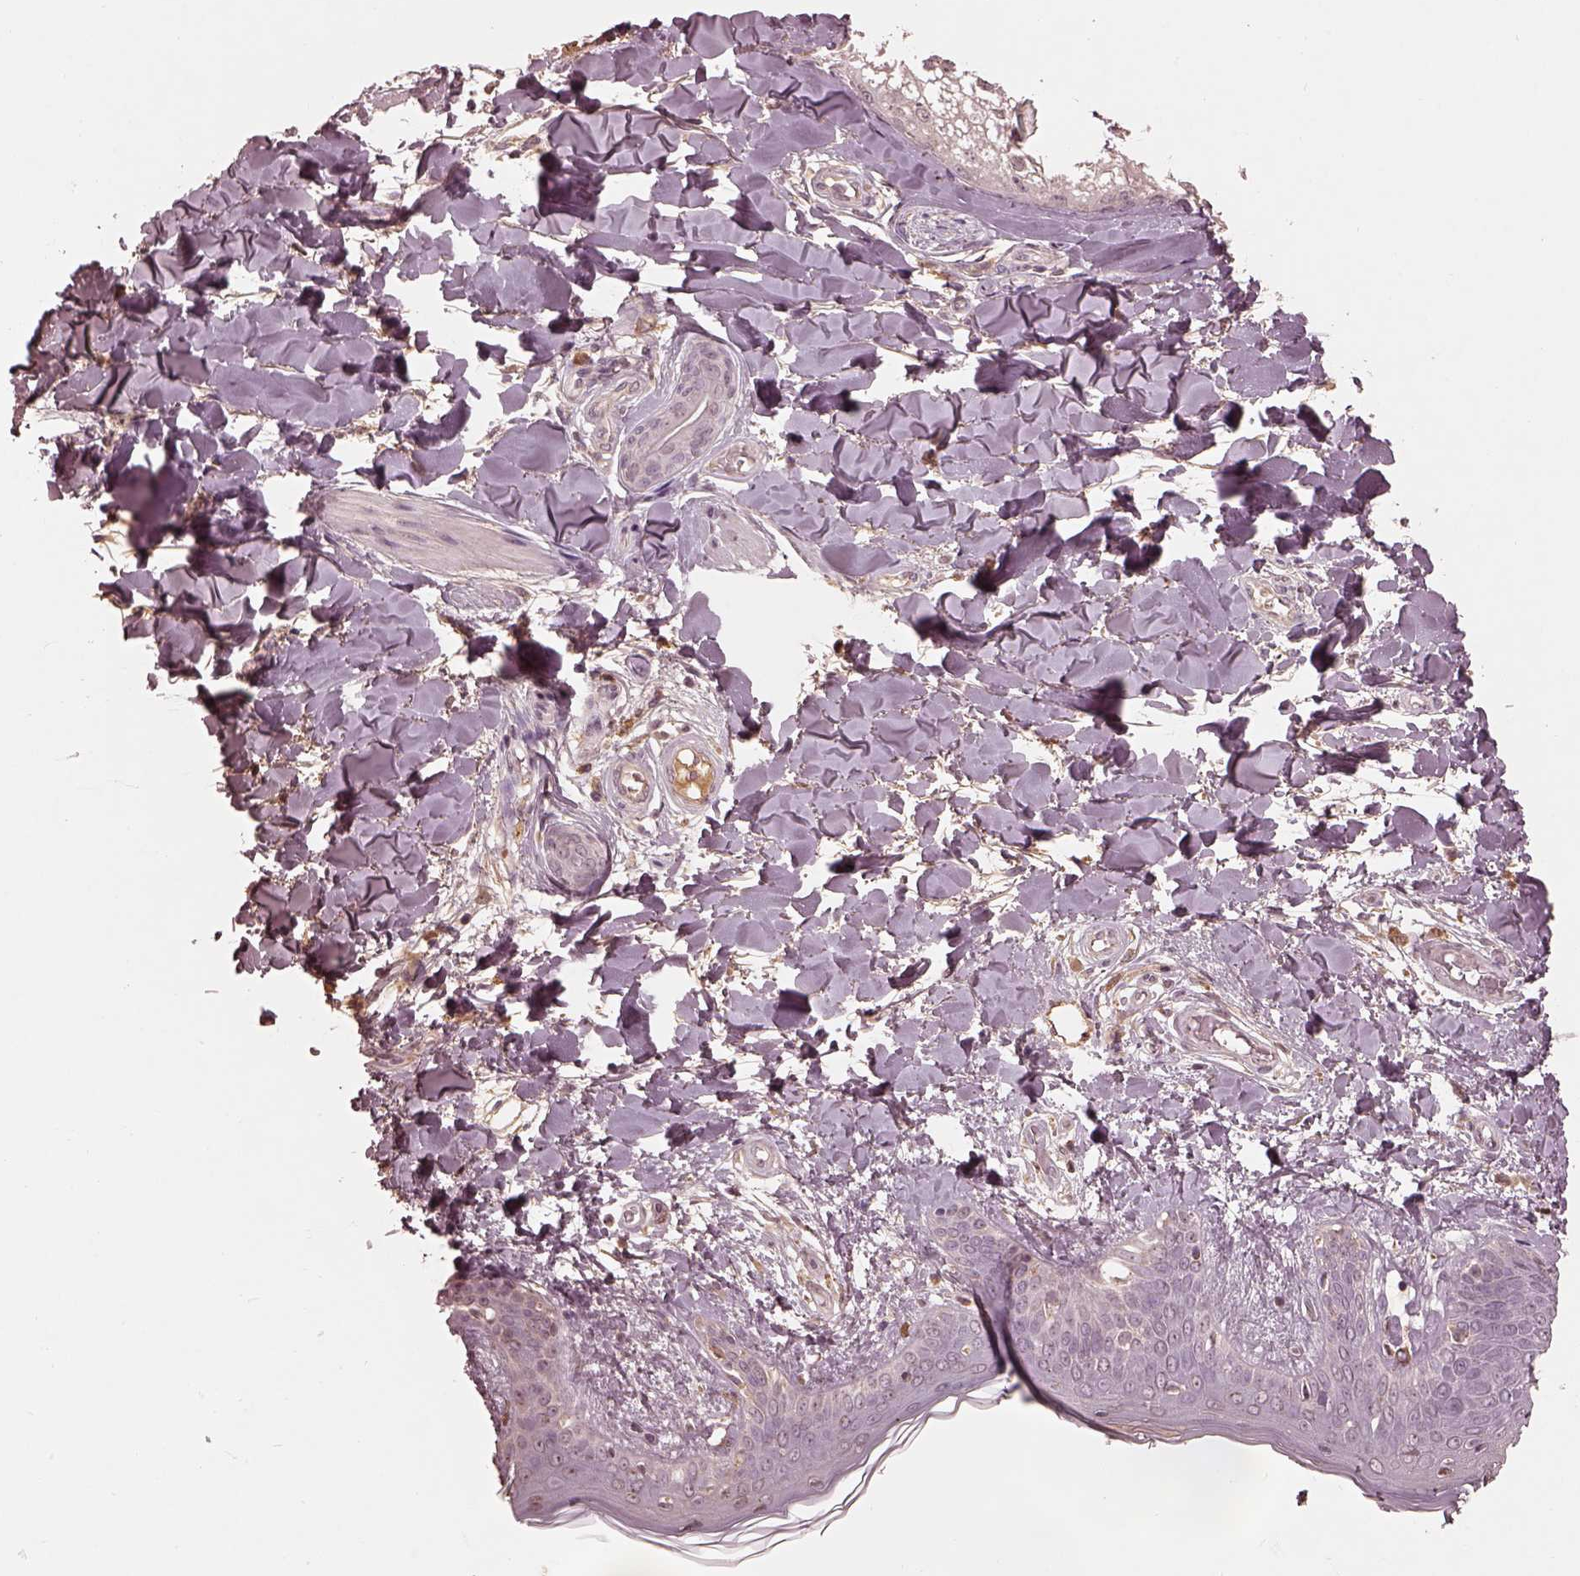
{"staining": {"intensity": "negative", "quantity": "none", "location": "none"}, "tissue": "skin", "cell_type": "Fibroblasts", "image_type": "normal", "snomed": [{"axis": "morphology", "description": "Normal tissue, NOS"}, {"axis": "topography", "description": "Skin"}], "caption": "This is a micrograph of immunohistochemistry (IHC) staining of normal skin, which shows no expression in fibroblasts.", "gene": "CALR3", "patient": {"sex": "female", "age": 34}}